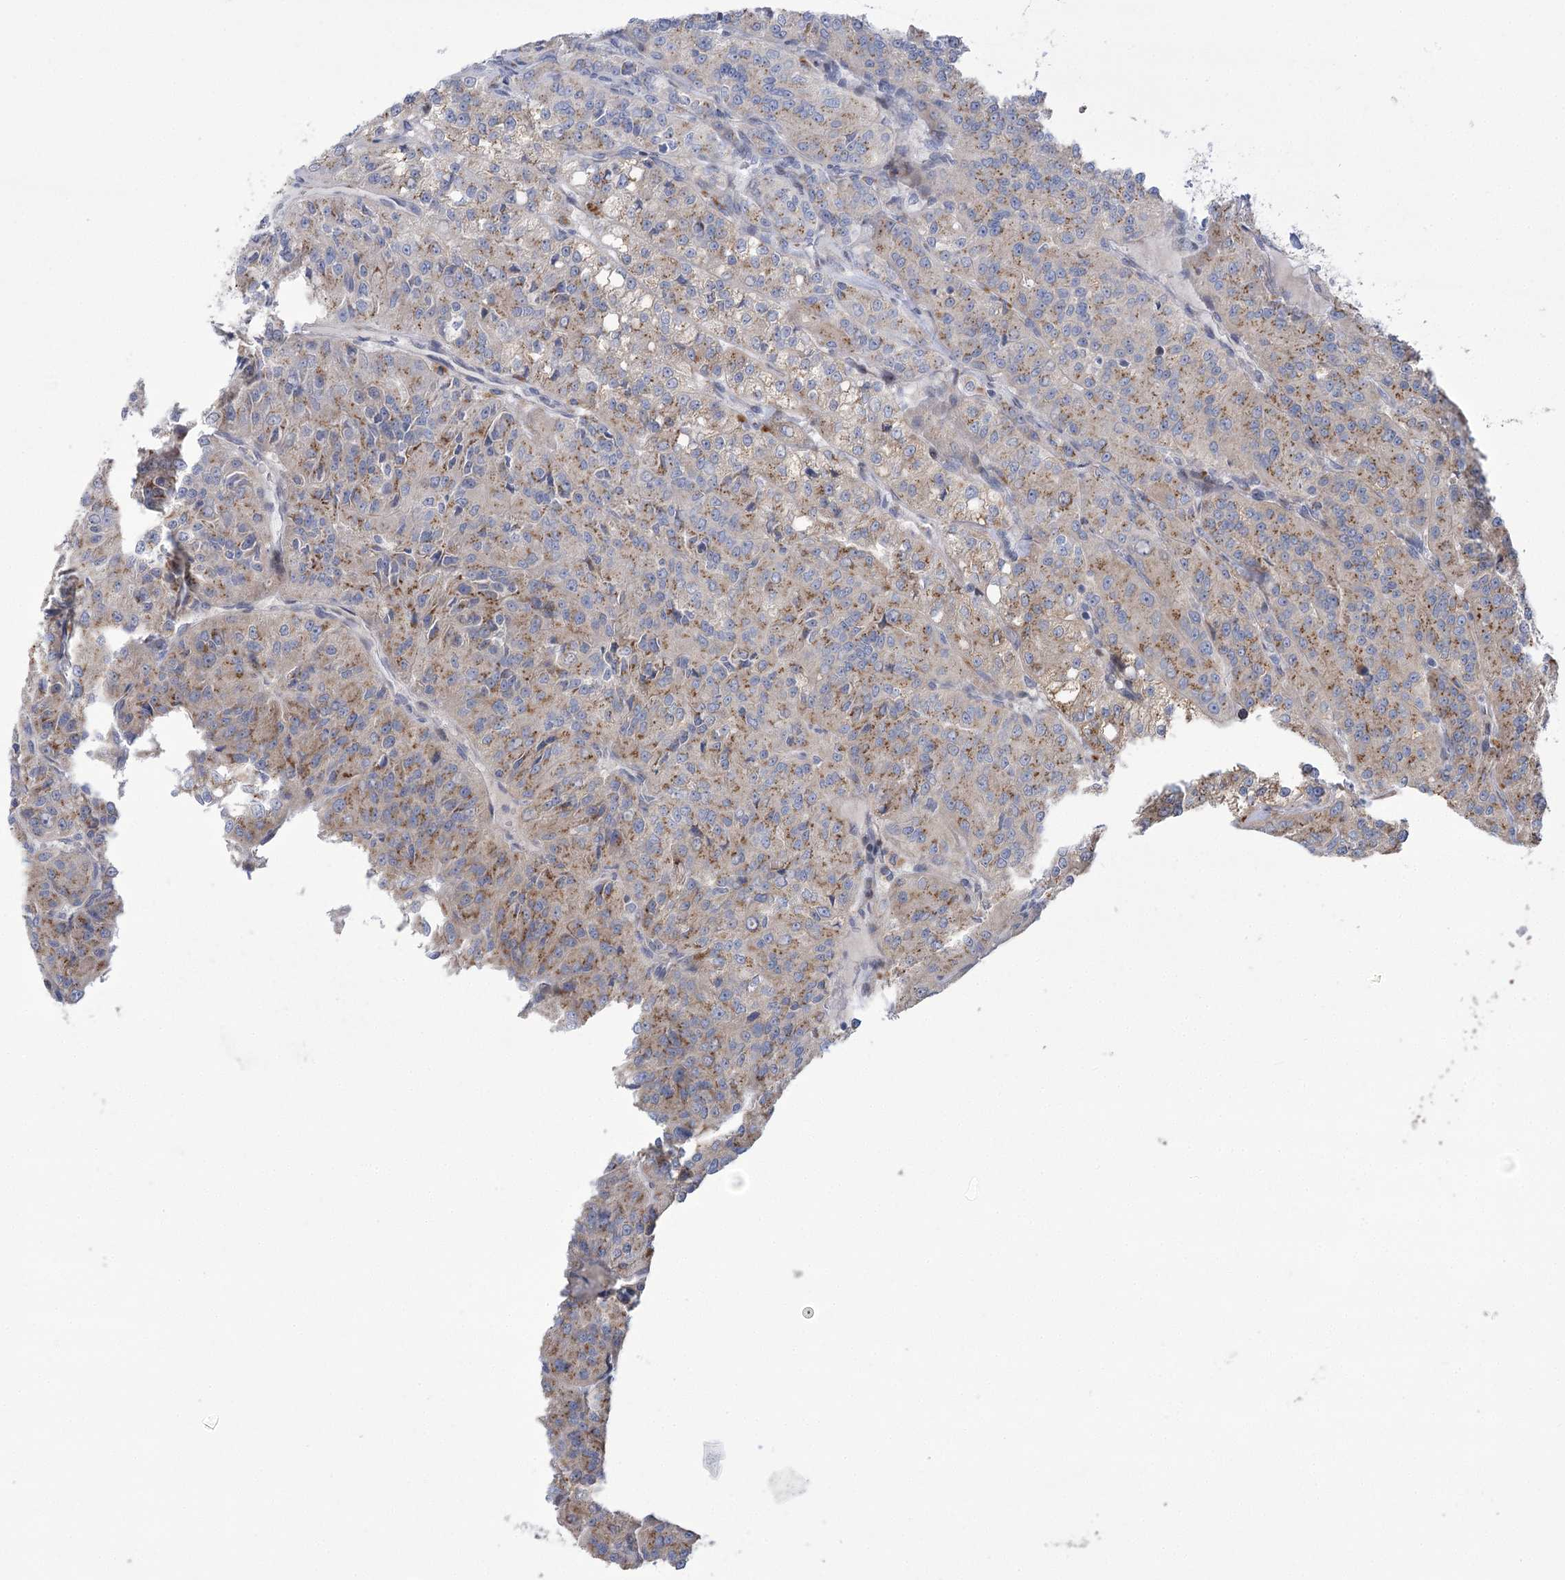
{"staining": {"intensity": "weak", "quantity": ">75%", "location": "cytoplasmic/membranous"}, "tissue": "renal cancer", "cell_type": "Tumor cells", "image_type": "cancer", "snomed": [{"axis": "morphology", "description": "Adenocarcinoma, NOS"}, {"axis": "topography", "description": "Kidney"}], "caption": "Immunohistochemical staining of human renal cancer (adenocarcinoma) displays weak cytoplasmic/membranous protein positivity in approximately >75% of tumor cells. The staining is performed using DAB (3,3'-diaminobenzidine) brown chromogen to label protein expression. The nuclei are counter-stained blue using hematoxylin.", "gene": "NME7", "patient": {"sex": "female", "age": 63}}